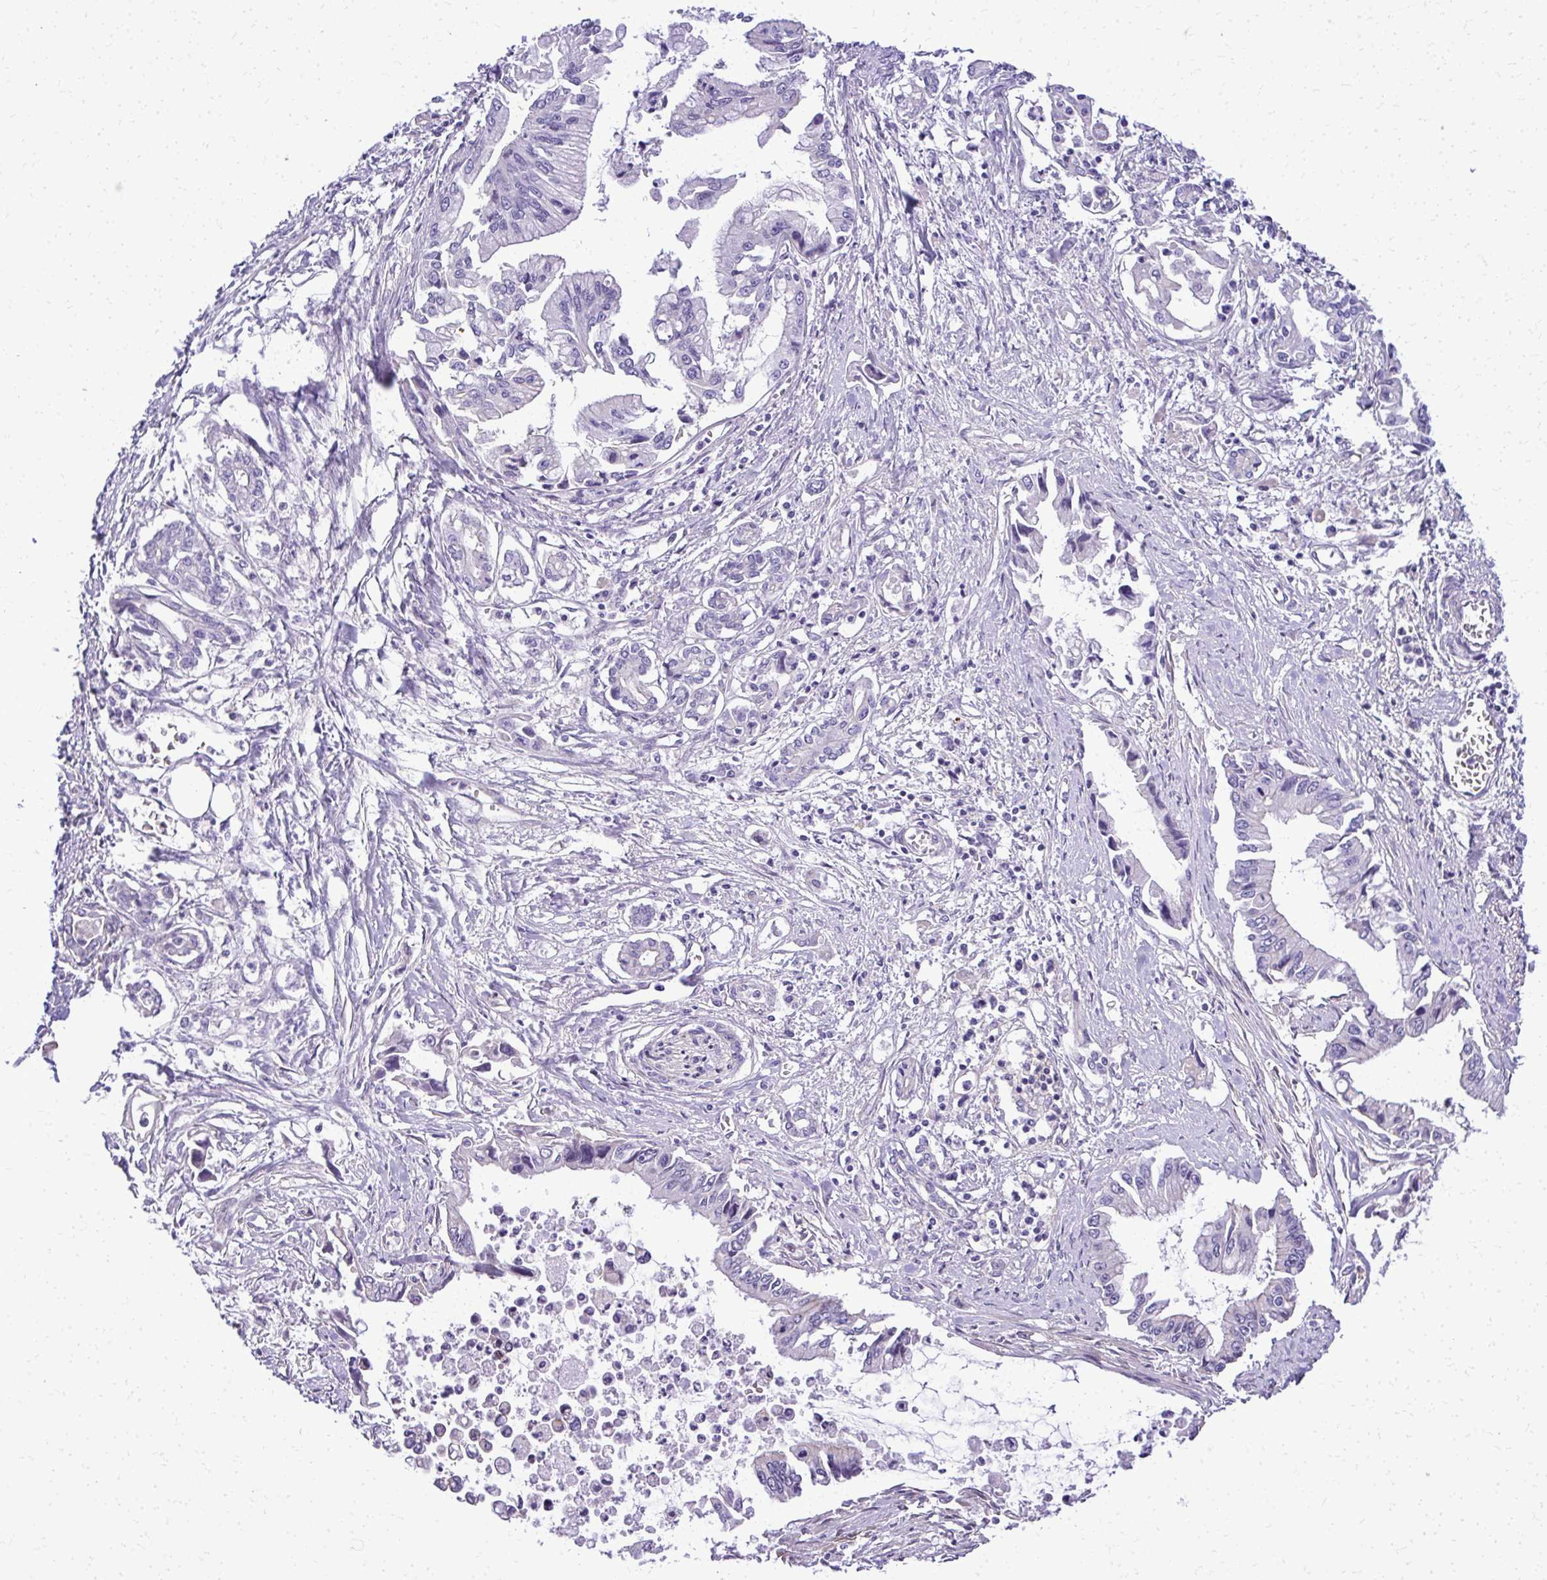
{"staining": {"intensity": "negative", "quantity": "none", "location": "none"}, "tissue": "pancreatic cancer", "cell_type": "Tumor cells", "image_type": "cancer", "snomed": [{"axis": "morphology", "description": "Adenocarcinoma, NOS"}, {"axis": "topography", "description": "Pancreas"}], "caption": "High power microscopy image of an immunohistochemistry histopathology image of pancreatic cancer, revealing no significant expression in tumor cells.", "gene": "RUNDC3B", "patient": {"sex": "male", "age": 84}}